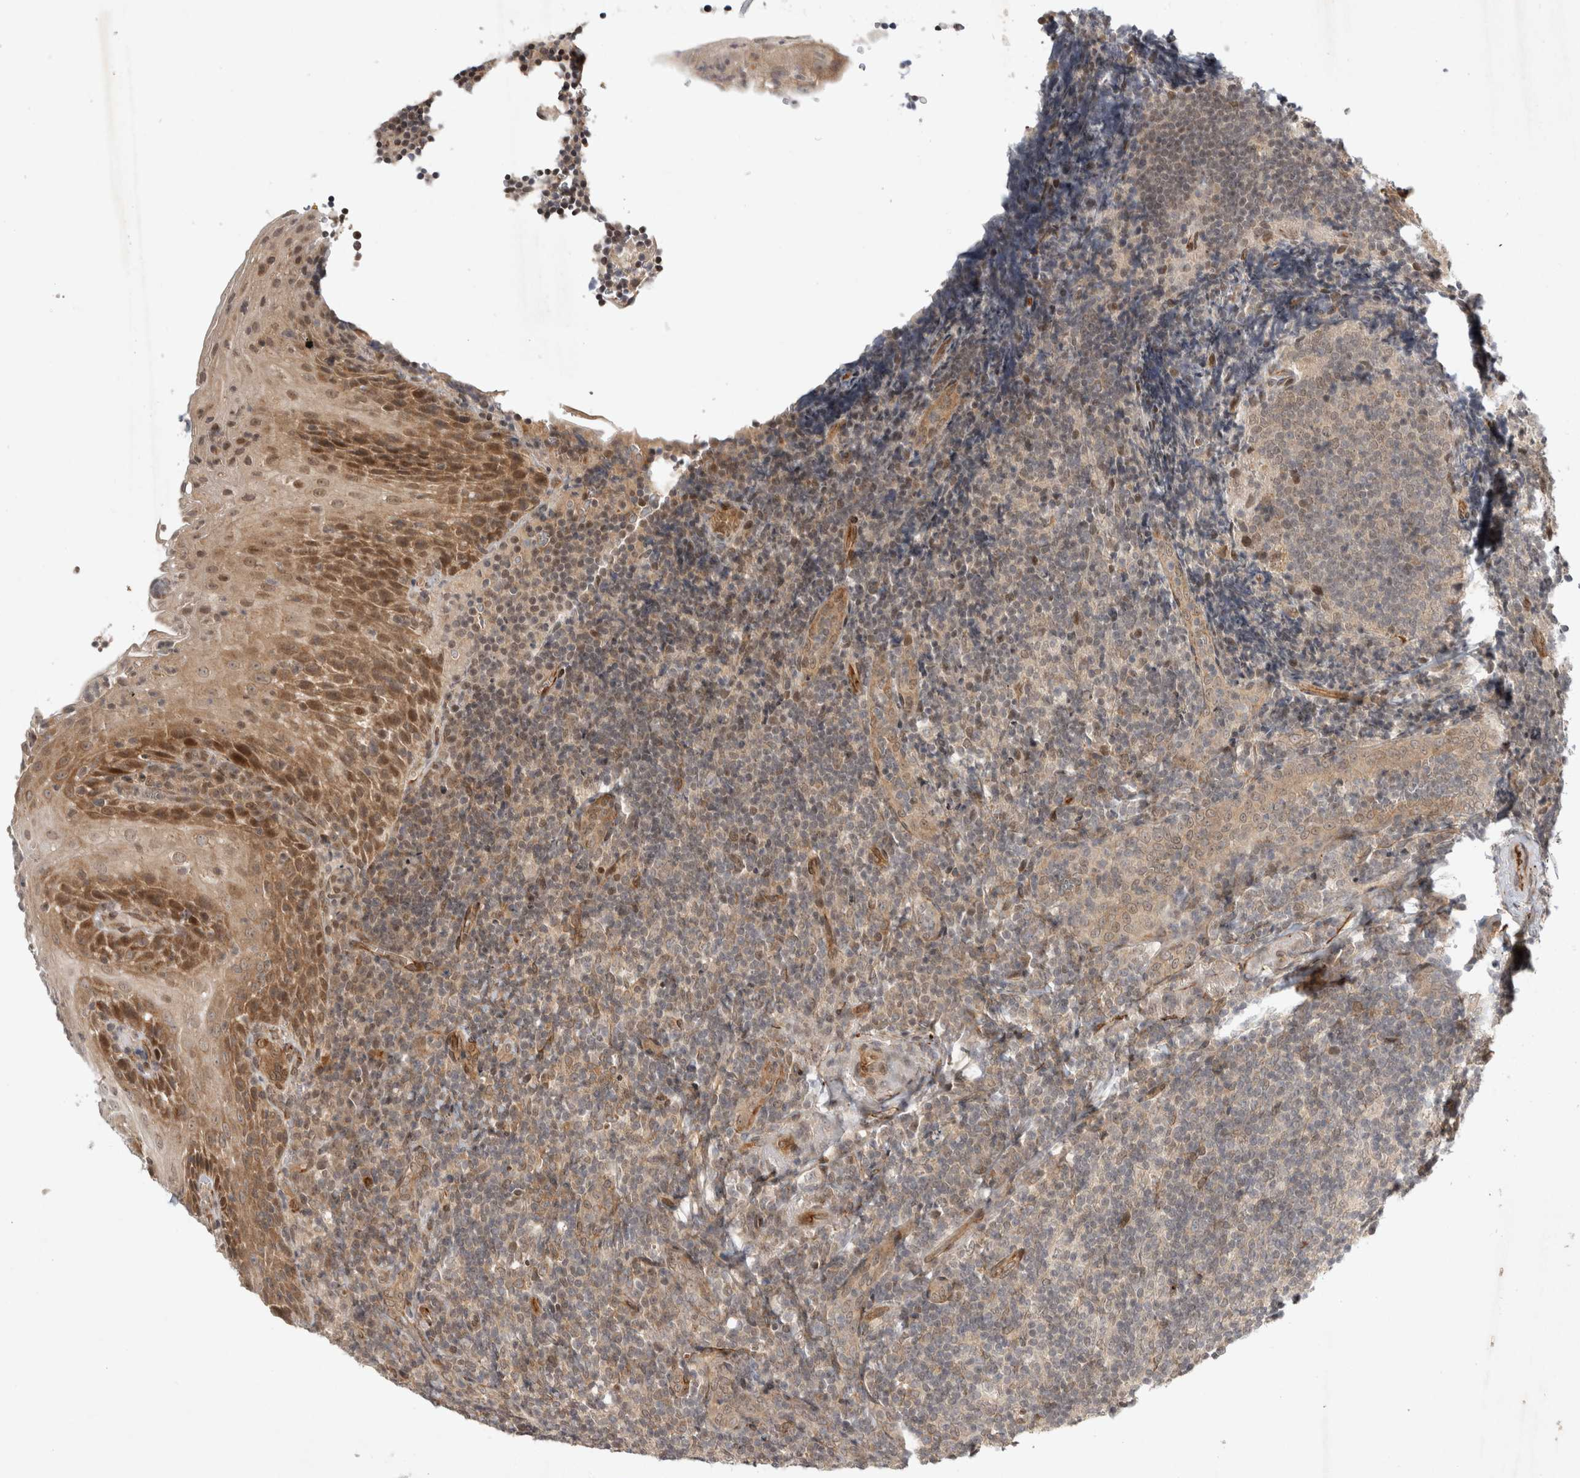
{"staining": {"intensity": "weak", "quantity": "<25%", "location": "nuclear"}, "tissue": "tonsil", "cell_type": "Germinal center cells", "image_type": "normal", "snomed": [{"axis": "morphology", "description": "Normal tissue, NOS"}, {"axis": "topography", "description": "Tonsil"}], "caption": "This is an immunohistochemistry micrograph of unremarkable tonsil. There is no positivity in germinal center cells.", "gene": "ZNF318", "patient": {"sex": "male", "age": 37}}